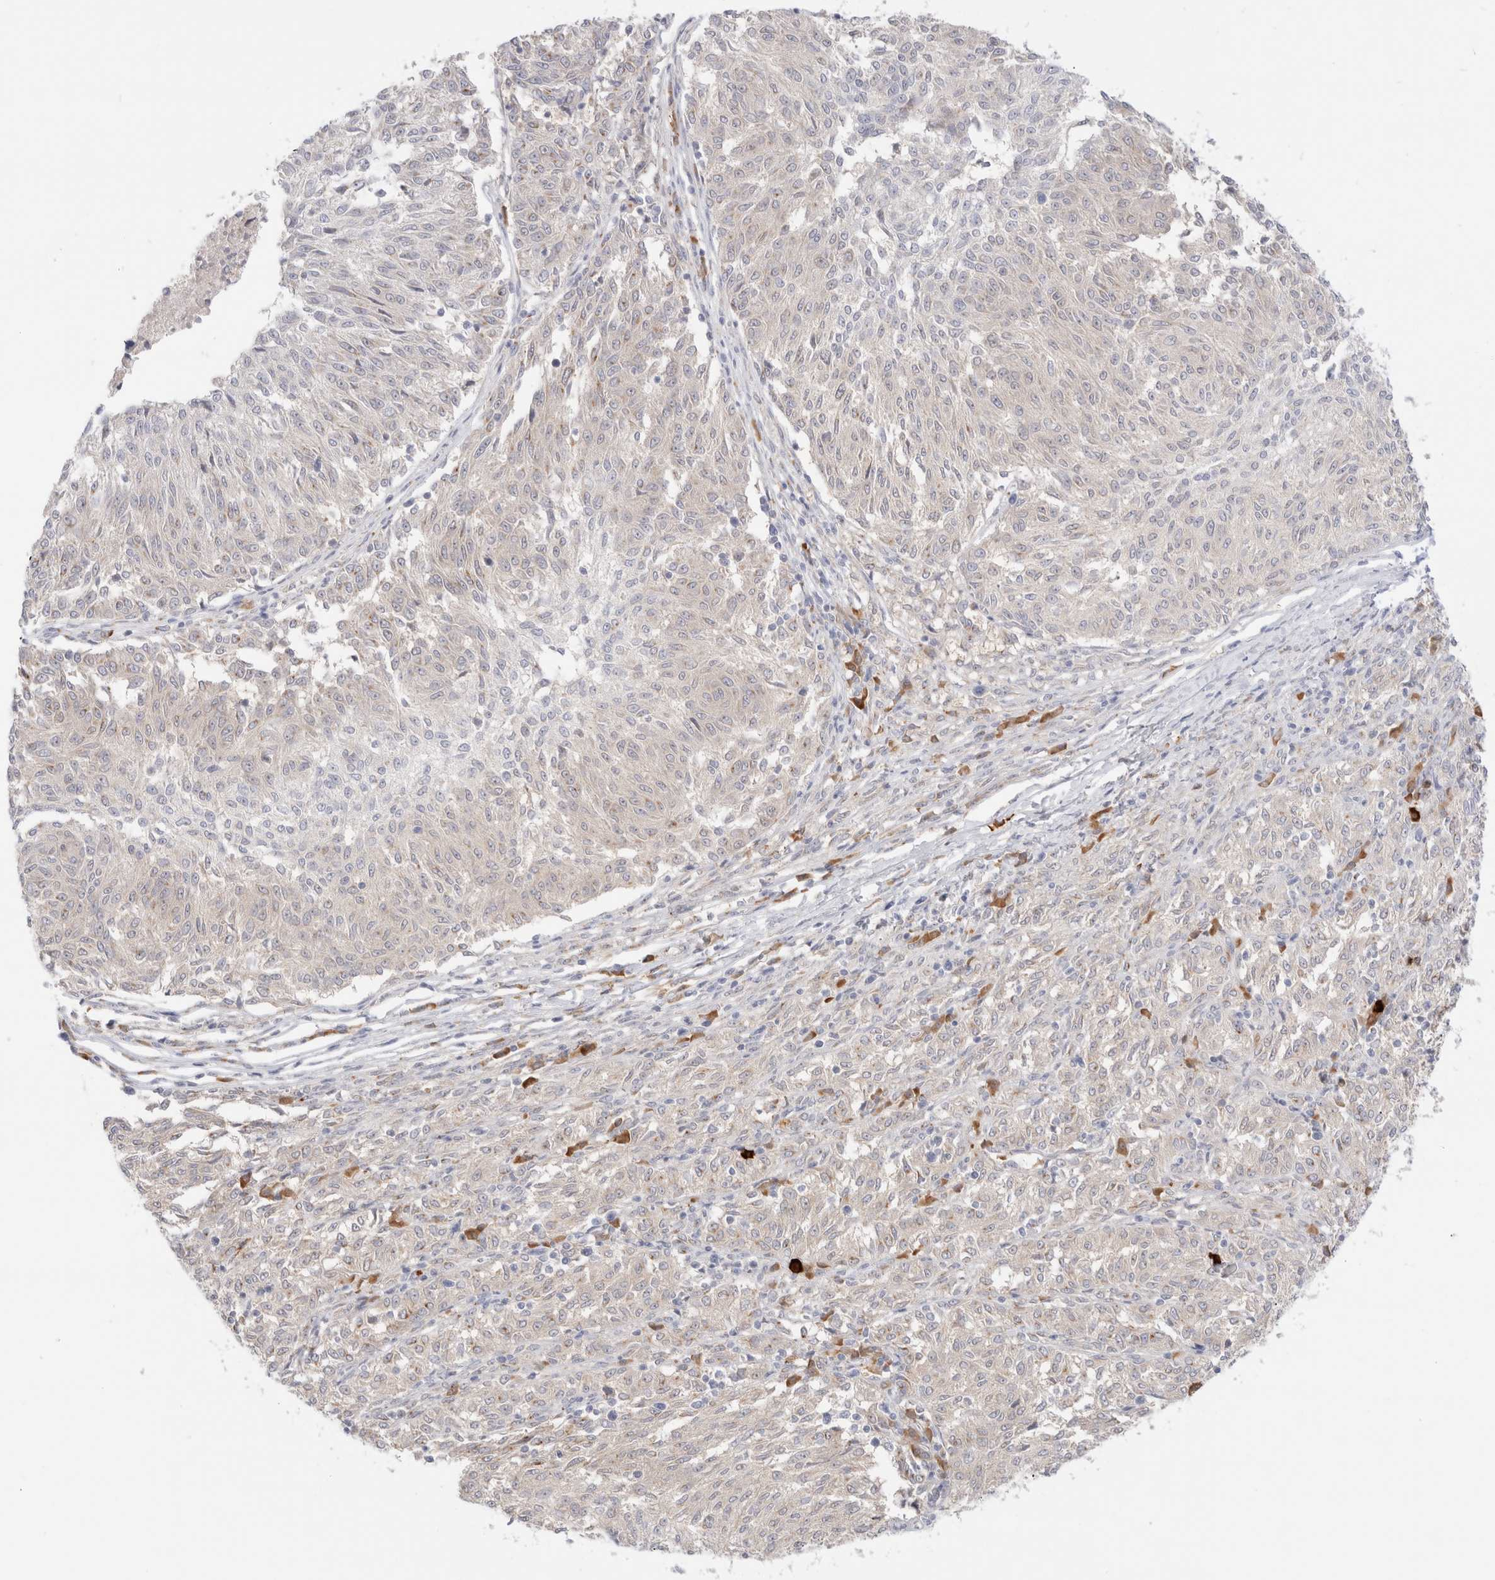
{"staining": {"intensity": "negative", "quantity": "none", "location": "none"}, "tissue": "melanoma", "cell_type": "Tumor cells", "image_type": "cancer", "snomed": [{"axis": "morphology", "description": "Malignant melanoma, NOS"}, {"axis": "topography", "description": "Skin"}], "caption": "Protein analysis of malignant melanoma shows no significant positivity in tumor cells.", "gene": "EFCAB13", "patient": {"sex": "female", "age": 72}}